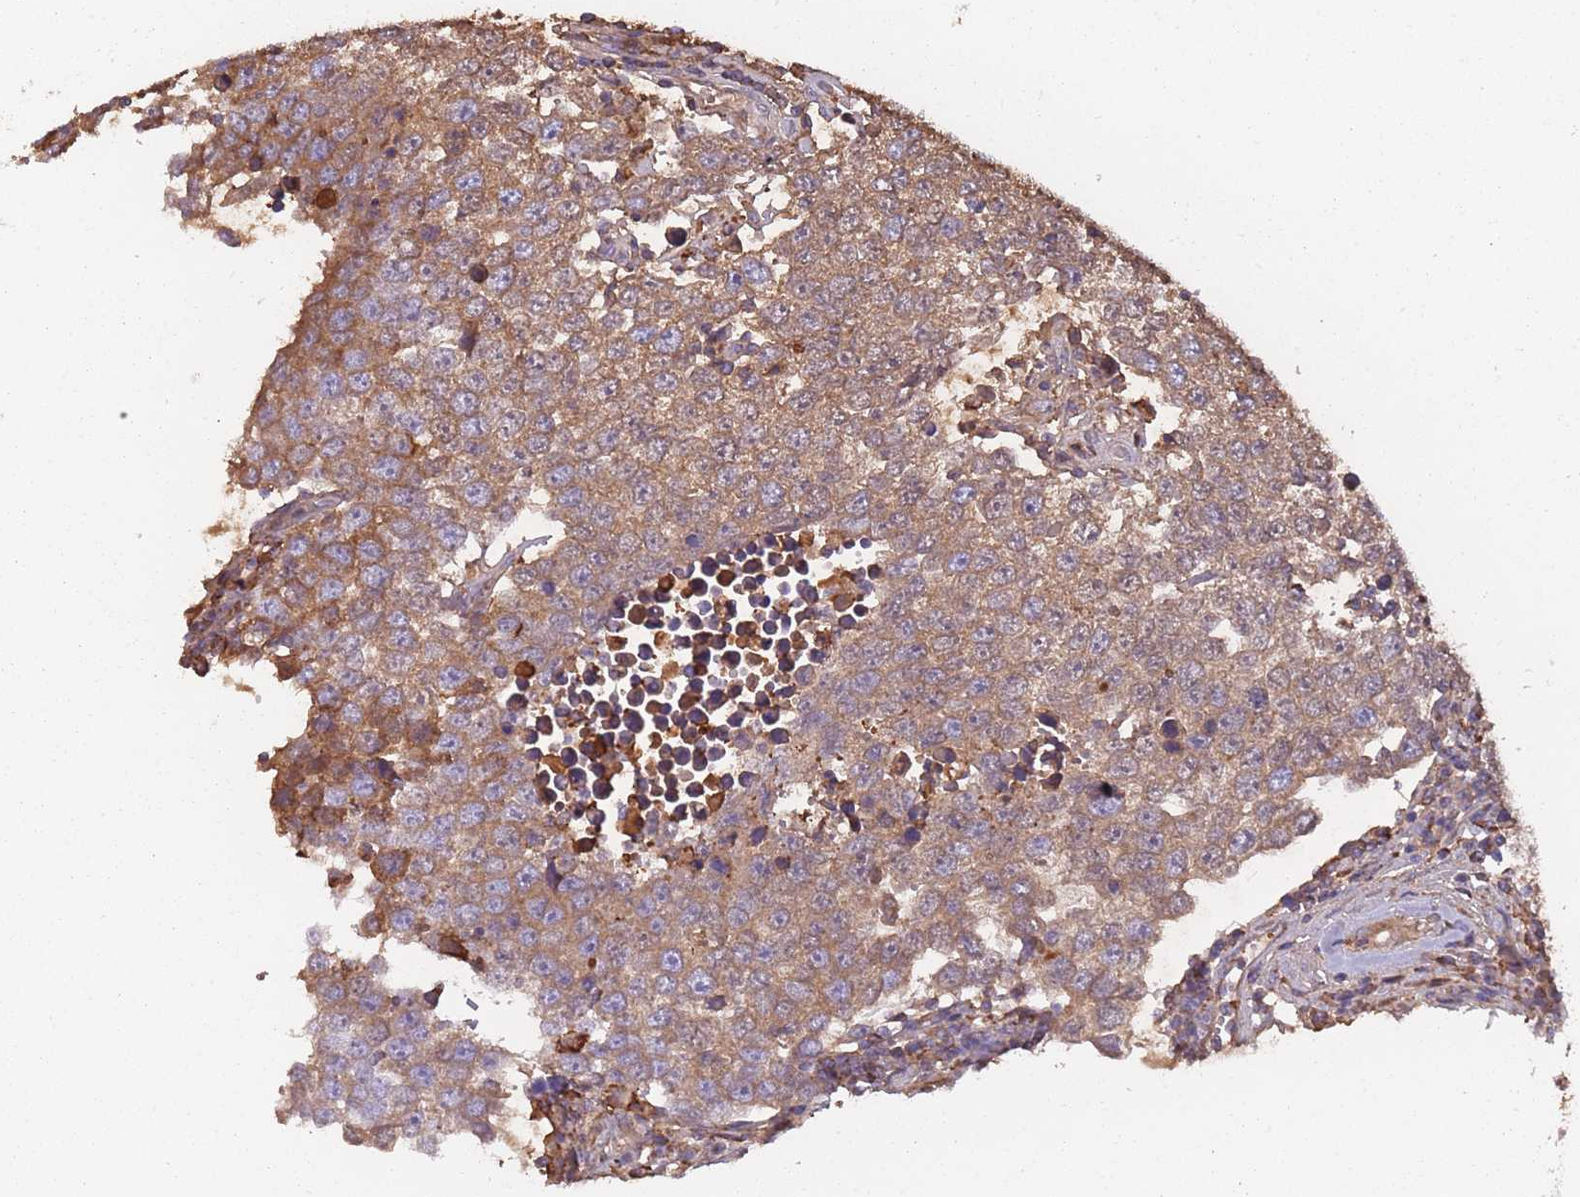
{"staining": {"intensity": "moderate", "quantity": ">75%", "location": "cytoplasmic/membranous"}, "tissue": "testis cancer", "cell_type": "Tumor cells", "image_type": "cancer", "snomed": [{"axis": "morphology", "description": "Seminoma, NOS"}, {"axis": "morphology", "description": "Carcinoma, Embryonal, NOS"}, {"axis": "topography", "description": "Testis"}], "caption": "Protein analysis of seminoma (testis) tissue exhibits moderate cytoplasmic/membranous expression in approximately >75% of tumor cells.", "gene": "KAT2A", "patient": {"sex": "male", "age": 28}}